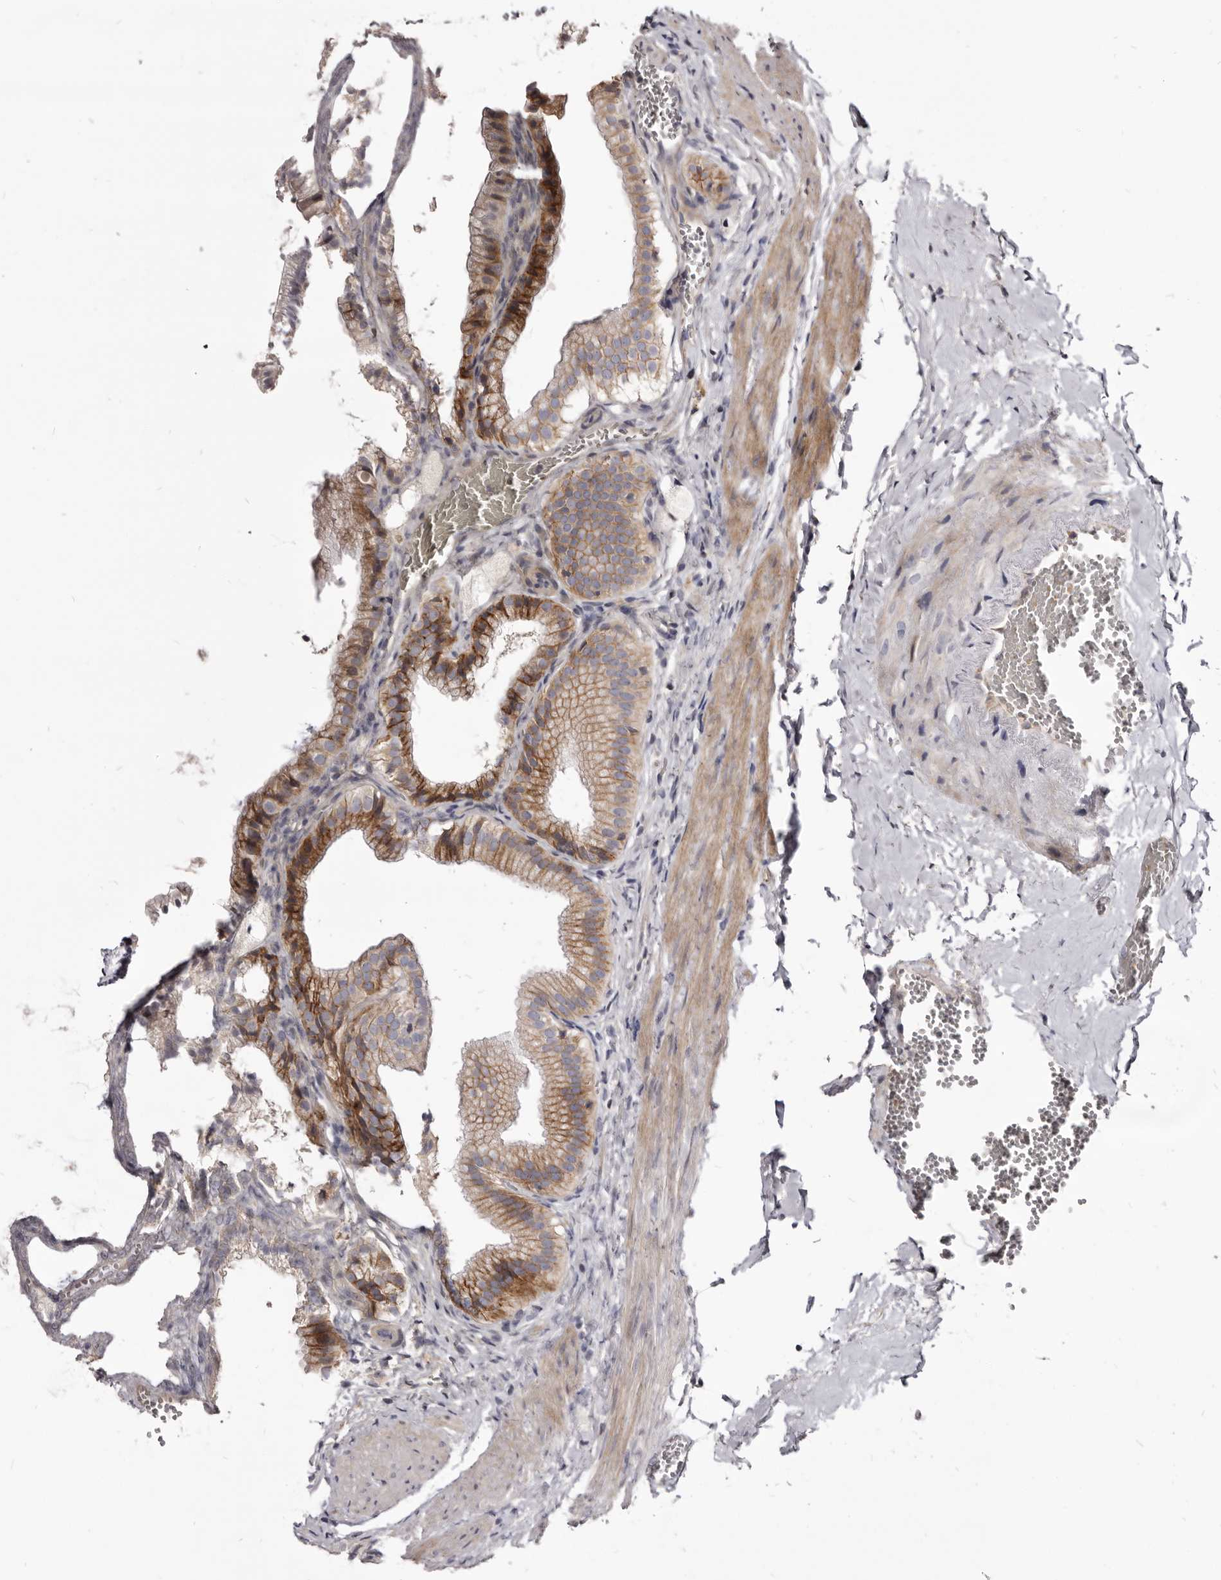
{"staining": {"intensity": "strong", "quantity": ">75%", "location": "cytoplasmic/membranous"}, "tissue": "gallbladder", "cell_type": "Glandular cells", "image_type": "normal", "snomed": [{"axis": "morphology", "description": "Normal tissue, NOS"}, {"axis": "topography", "description": "Gallbladder"}], "caption": "The photomicrograph shows immunohistochemical staining of normal gallbladder. There is strong cytoplasmic/membranous expression is seen in about >75% of glandular cells.", "gene": "FAS", "patient": {"sex": "male", "age": 38}}